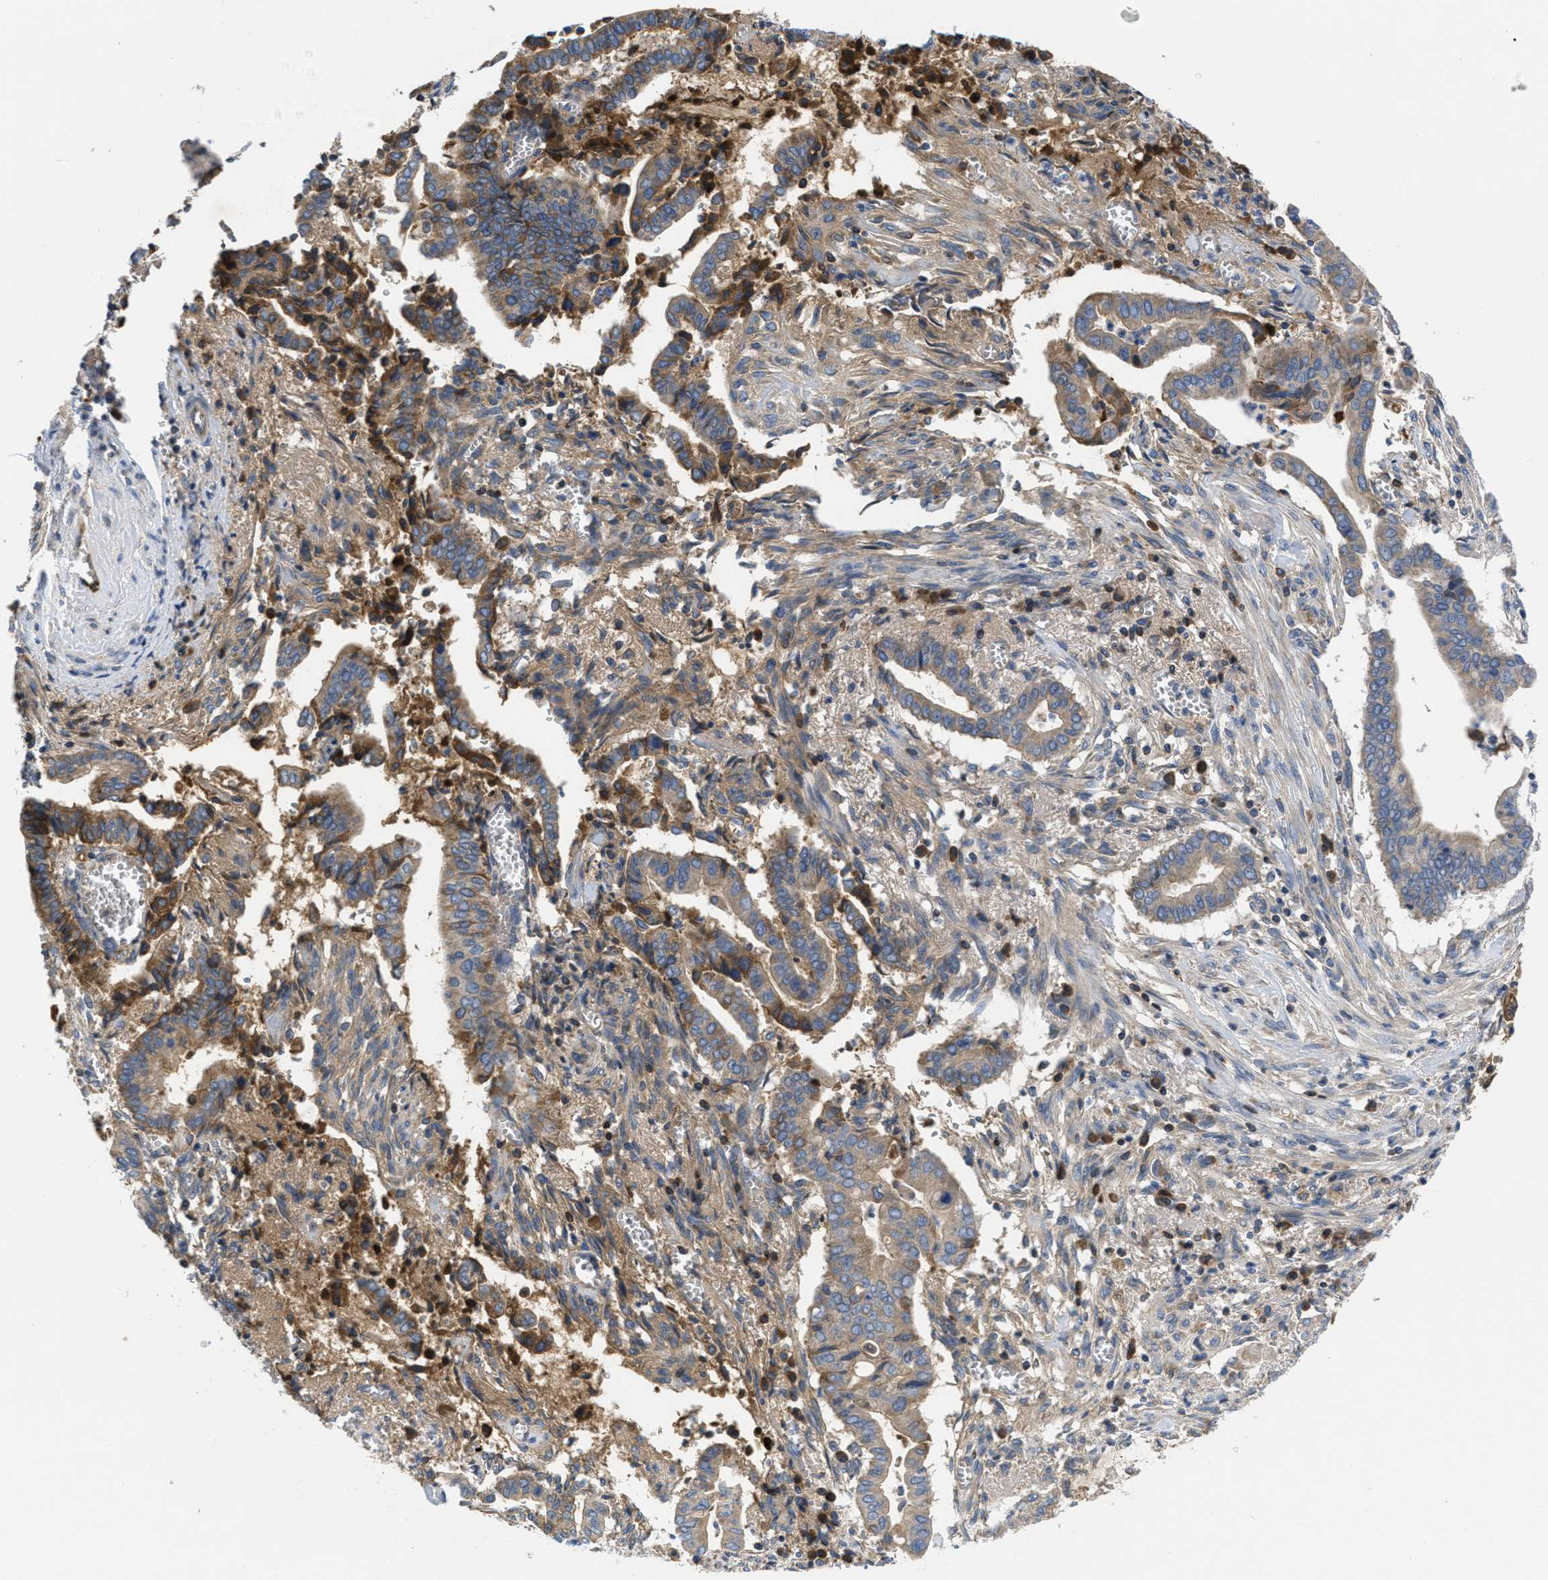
{"staining": {"intensity": "moderate", "quantity": "25%-75%", "location": "cytoplasmic/membranous"}, "tissue": "cervical cancer", "cell_type": "Tumor cells", "image_type": "cancer", "snomed": [{"axis": "morphology", "description": "Adenocarcinoma, NOS"}, {"axis": "topography", "description": "Cervix"}], "caption": "Immunohistochemistry (IHC) (DAB) staining of adenocarcinoma (cervical) reveals moderate cytoplasmic/membranous protein positivity in about 25%-75% of tumor cells.", "gene": "GALK1", "patient": {"sex": "female", "age": 44}}